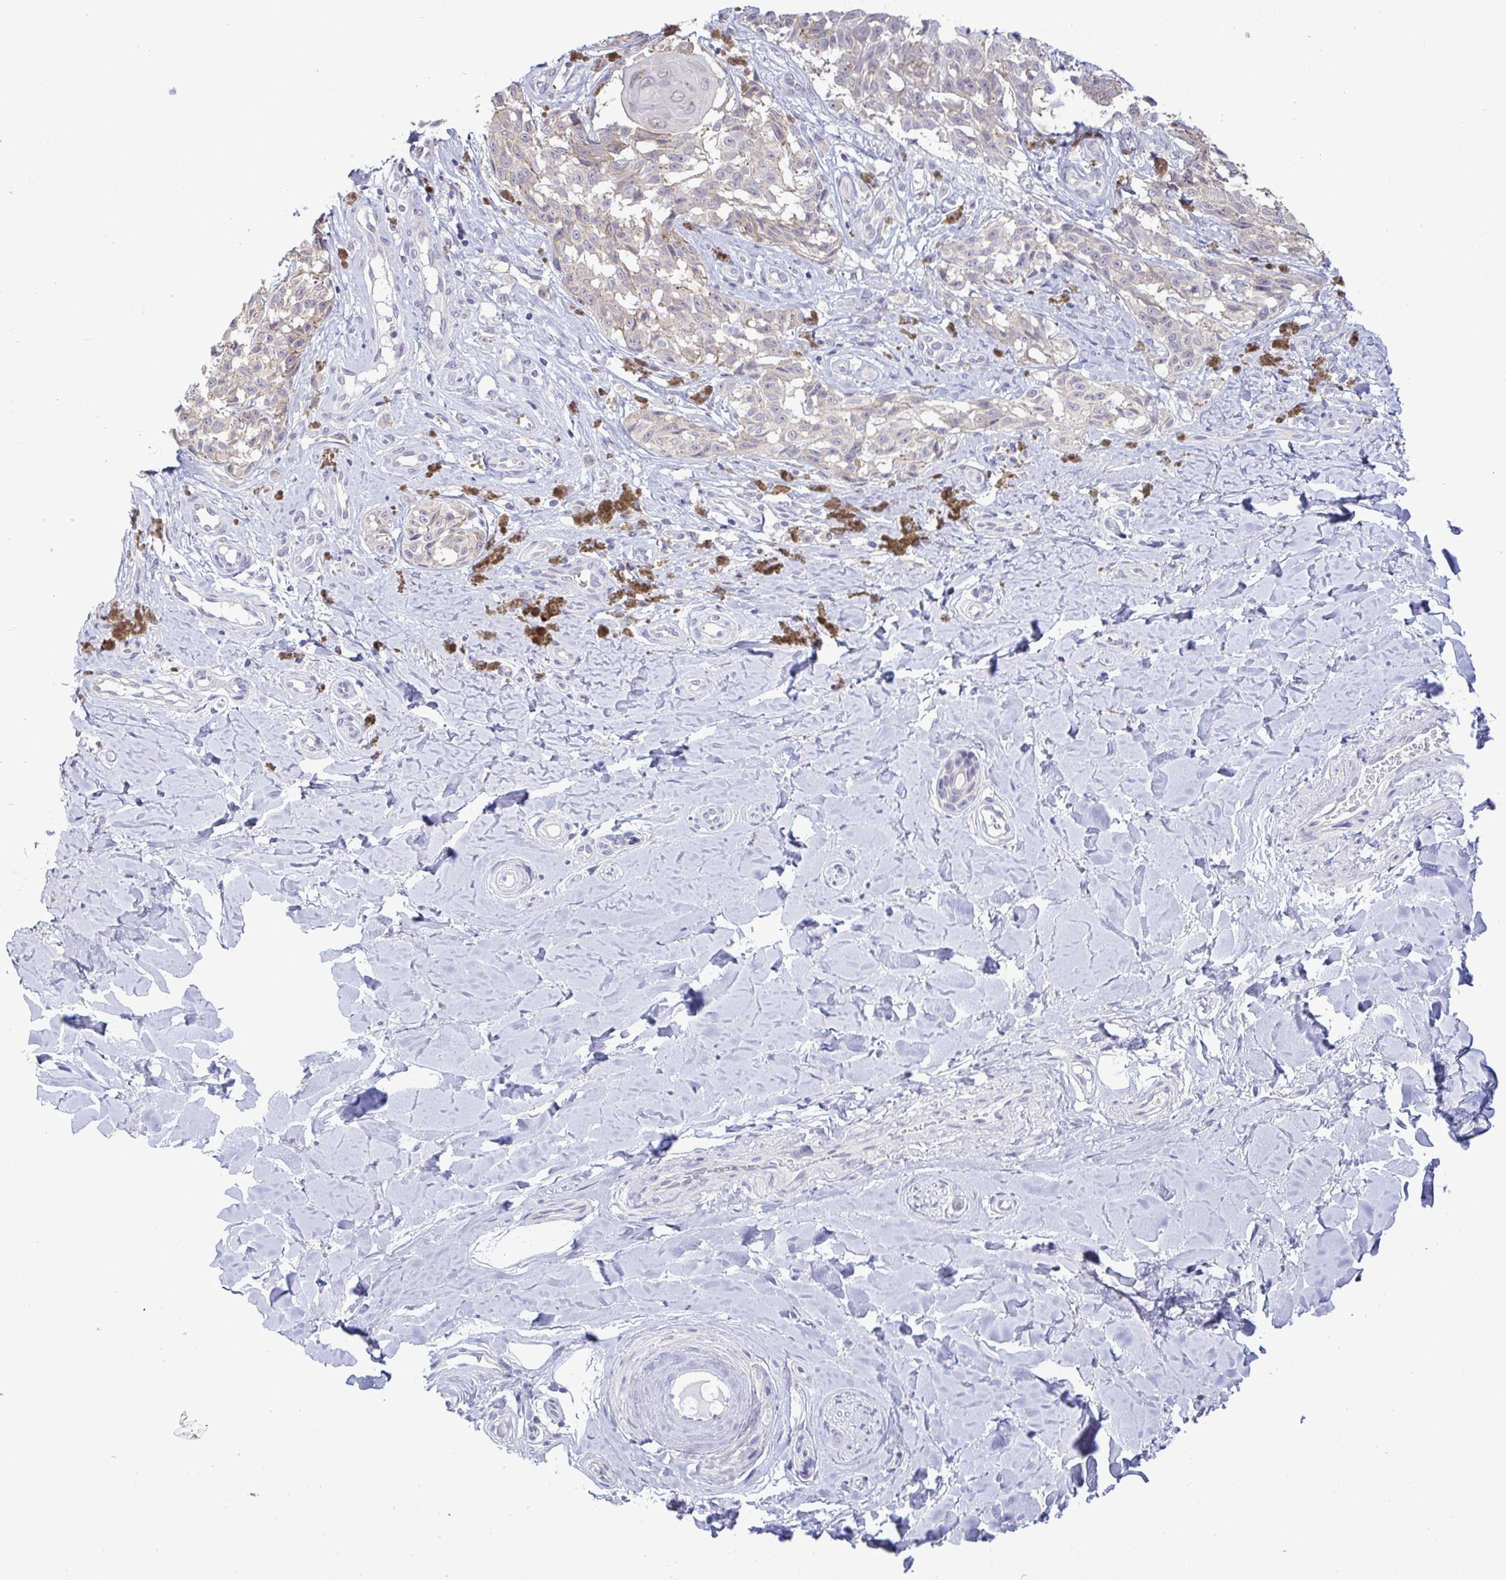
{"staining": {"intensity": "negative", "quantity": "none", "location": "none"}, "tissue": "melanoma", "cell_type": "Tumor cells", "image_type": "cancer", "snomed": [{"axis": "morphology", "description": "Malignant melanoma, NOS"}, {"axis": "topography", "description": "Skin"}], "caption": "A high-resolution photomicrograph shows immunohistochemistry staining of melanoma, which reveals no significant positivity in tumor cells.", "gene": "TMEM41A", "patient": {"sex": "female", "age": 65}}